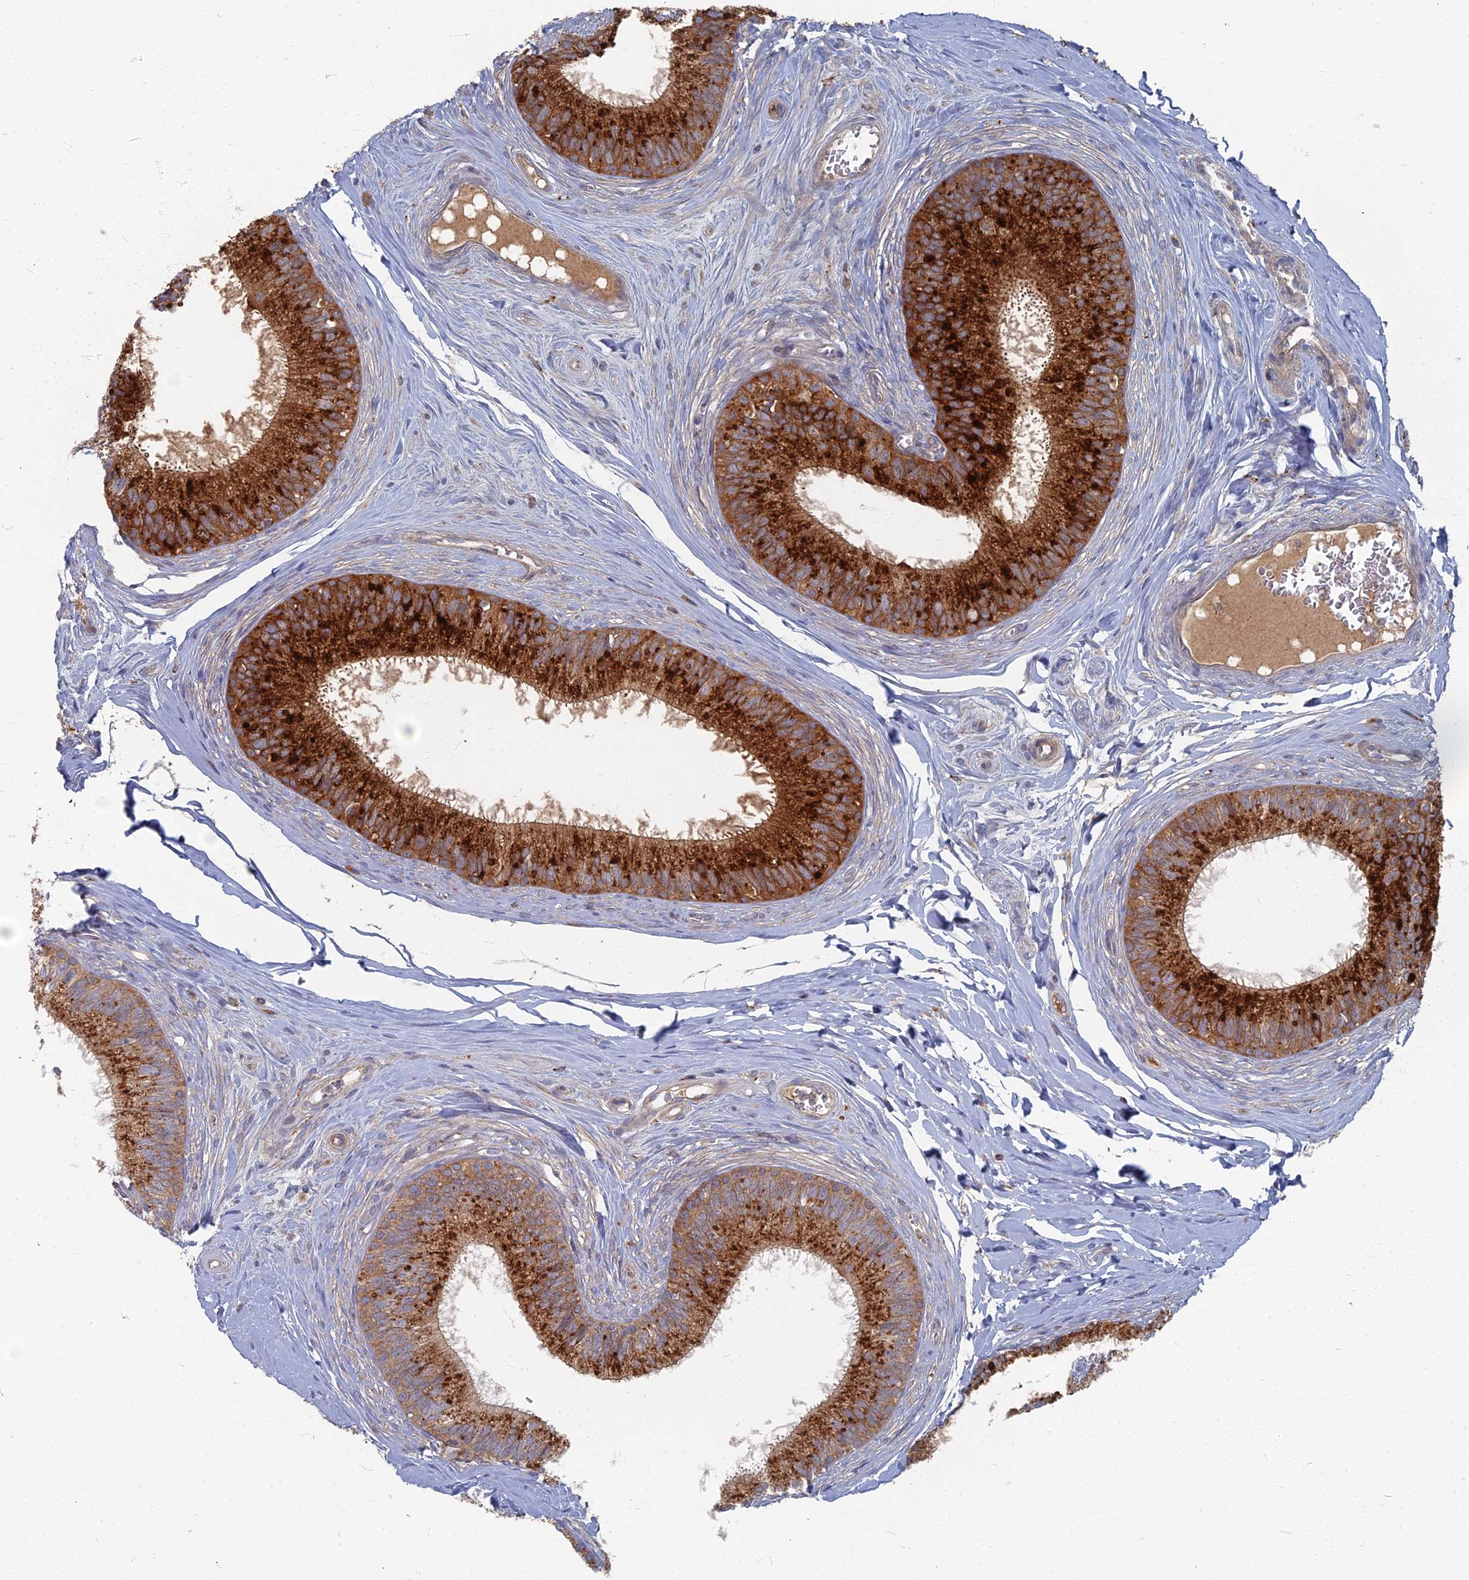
{"staining": {"intensity": "strong", "quantity": ">75%", "location": "cytoplasmic/membranous"}, "tissue": "epididymis", "cell_type": "Glandular cells", "image_type": "normal", "snomed": [{"axis": "morphology", "description": "Normal tissue, NOS"}, {"axis": "topography", "description": "Epididymis"}], "caption": "DAB immunohistochemical staining of normal epididymis displays strong cytoplasmic/membranous protein positivity in about >75% of glandular cells.", "gene": "PPCDC", "patient": {"sex": "male", "age": 33}}